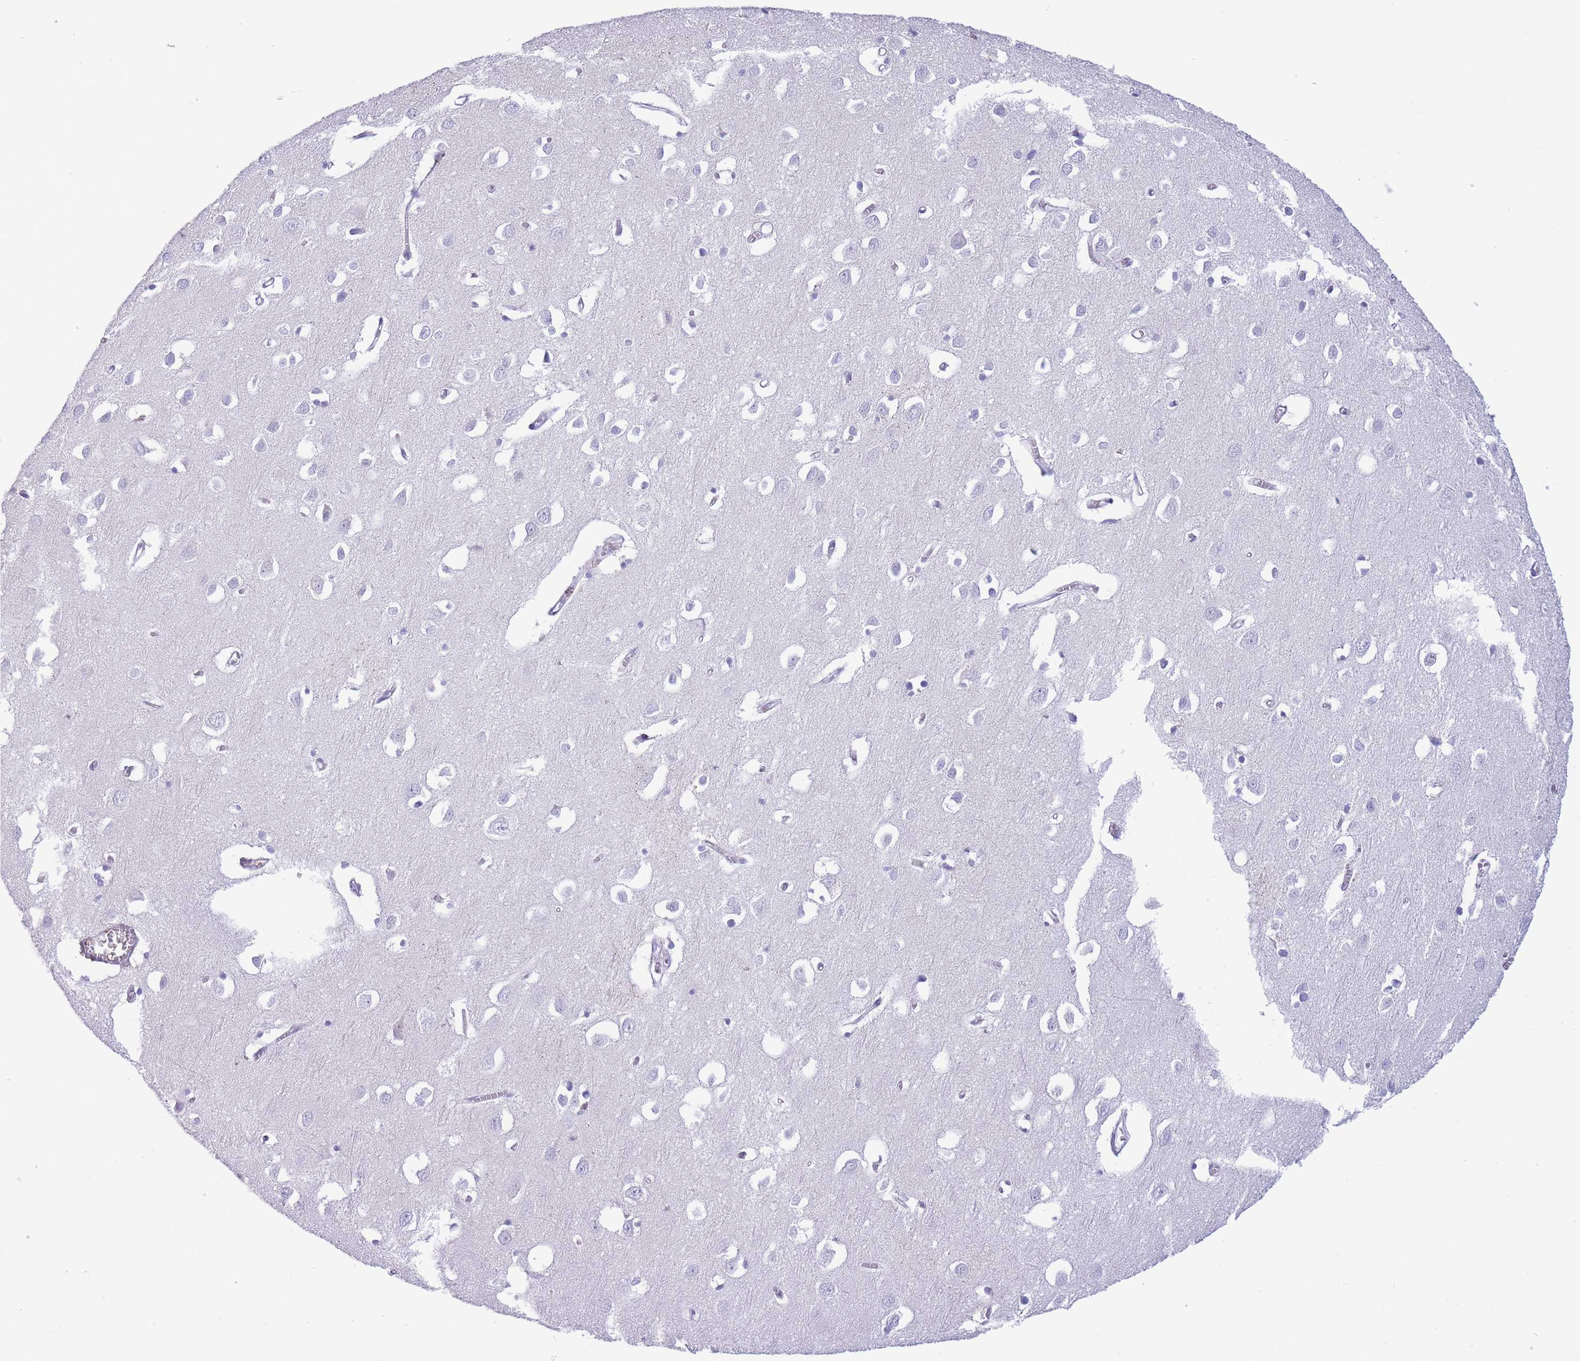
{"staining": {"intensity": "negative", "quantity": "none", "location": "none"}, "tissue": "cerebral cortex", "cell_type": "Endothelial cells", "image_type": "normal", "snomed": [{"axis": "morphology", "description": "Normal tissue, NOS"}, {"axis": "topography", "description": "Cerebral cortex"}], "caption": "Immunohistochemical staining of benign human cerebral cortex displays no significant positivity in endothelial cells.", "gene": "ASAP3", "patient": {"sex": "female", "age": 64}}